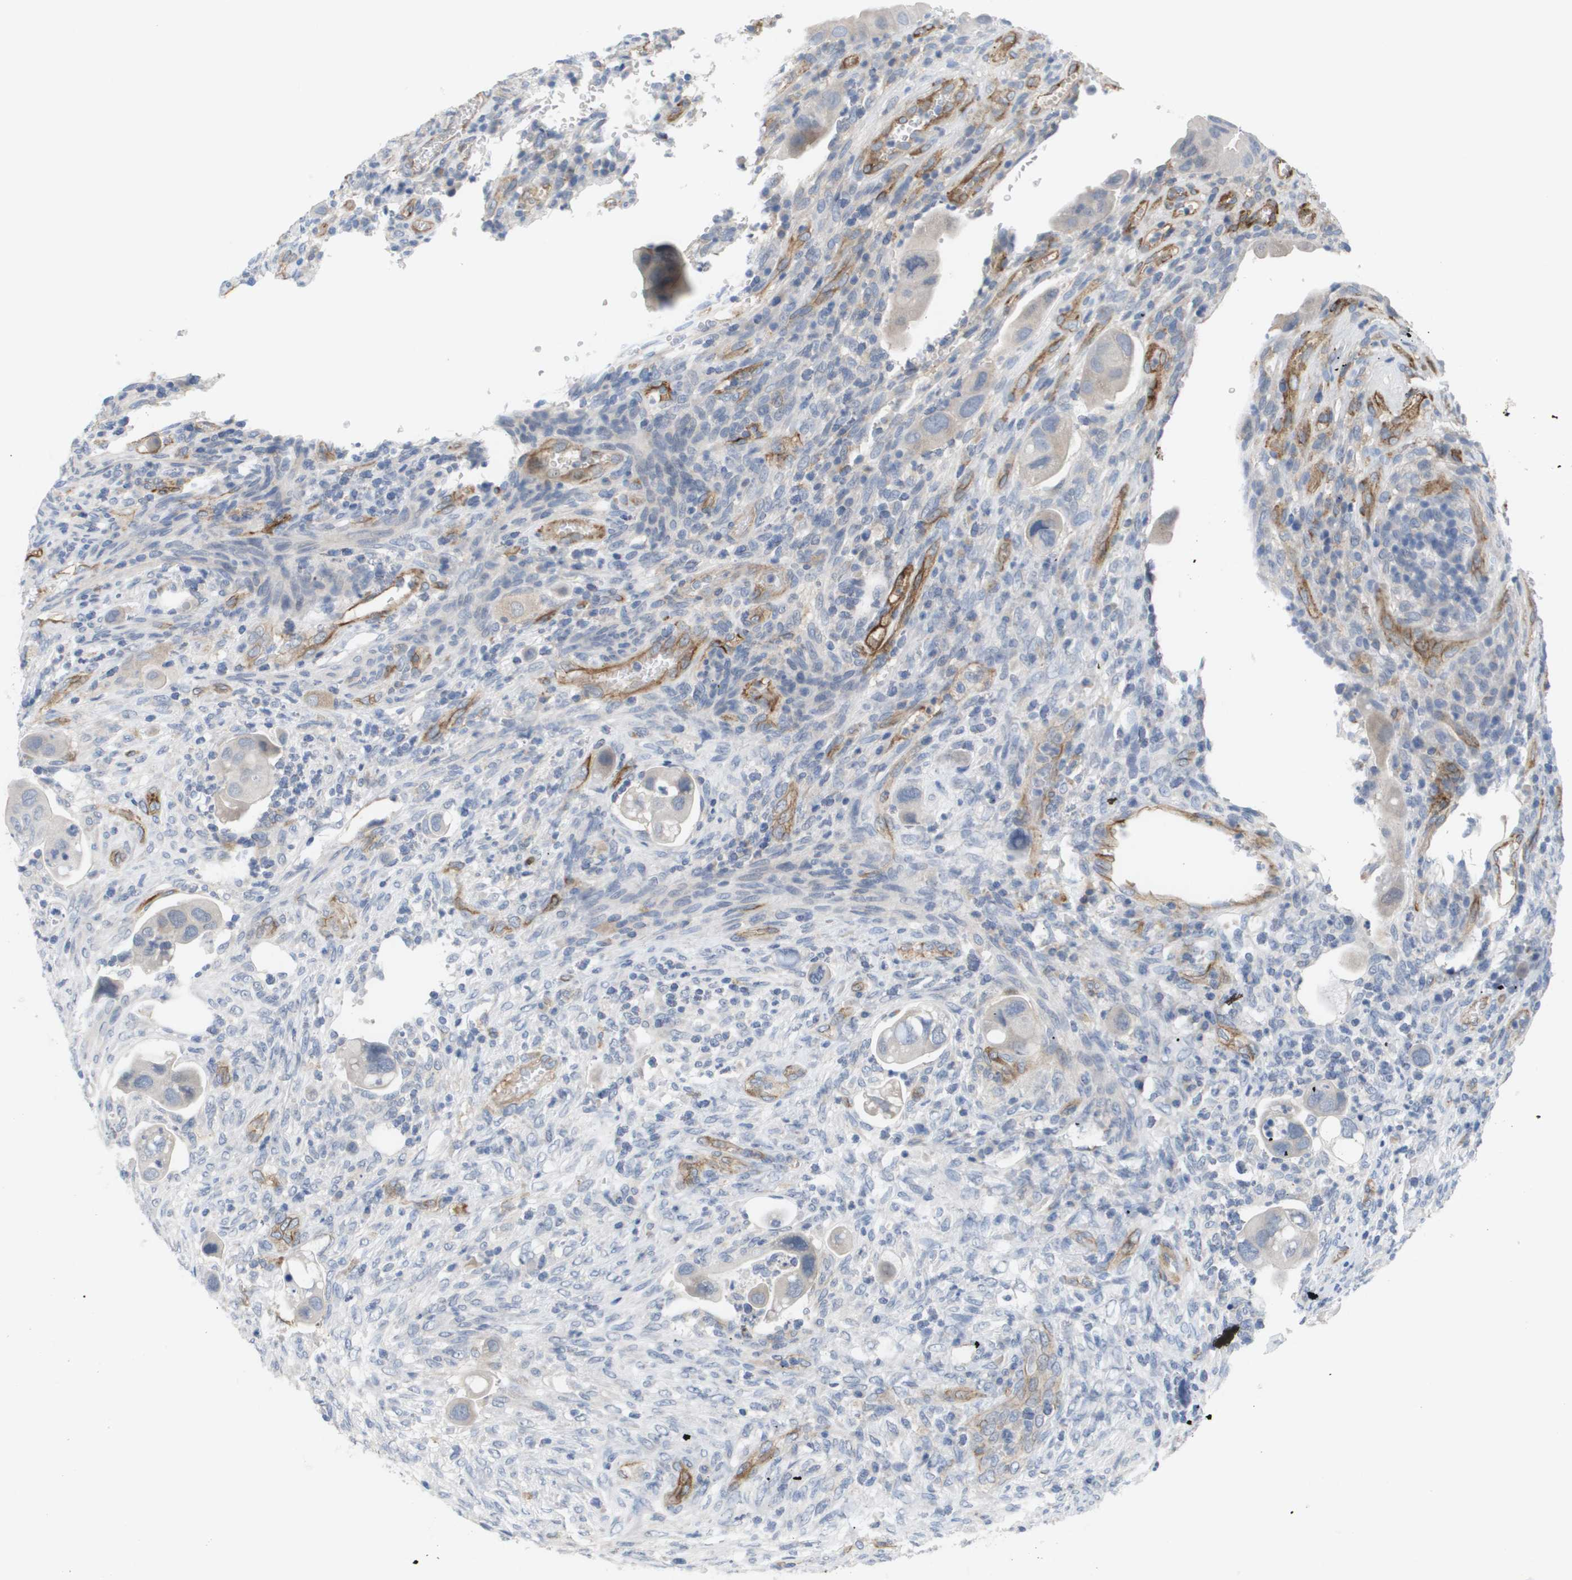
{"staining": {"intensity": "negative", "quantity": "none", "location": "none"}, "tissue": "colorectal cancer", "cell_type": "Tumor cells", "image_type": "cancer", "snomed": [{"axis": "morphology", "description": "Adenocarcinoma, NOS"}, {"axis": "topography", "description": "Rectum"}], "caption": "This photomicrograph is of colorectal adenocarcinoma stained with immunohistochemistry to label a protein in brown with the nuclei are counter-stained blue. There is no expression in tumor cells.", "gene": "ANGPT2", "patient": {"sex": "female", "age": 57}}